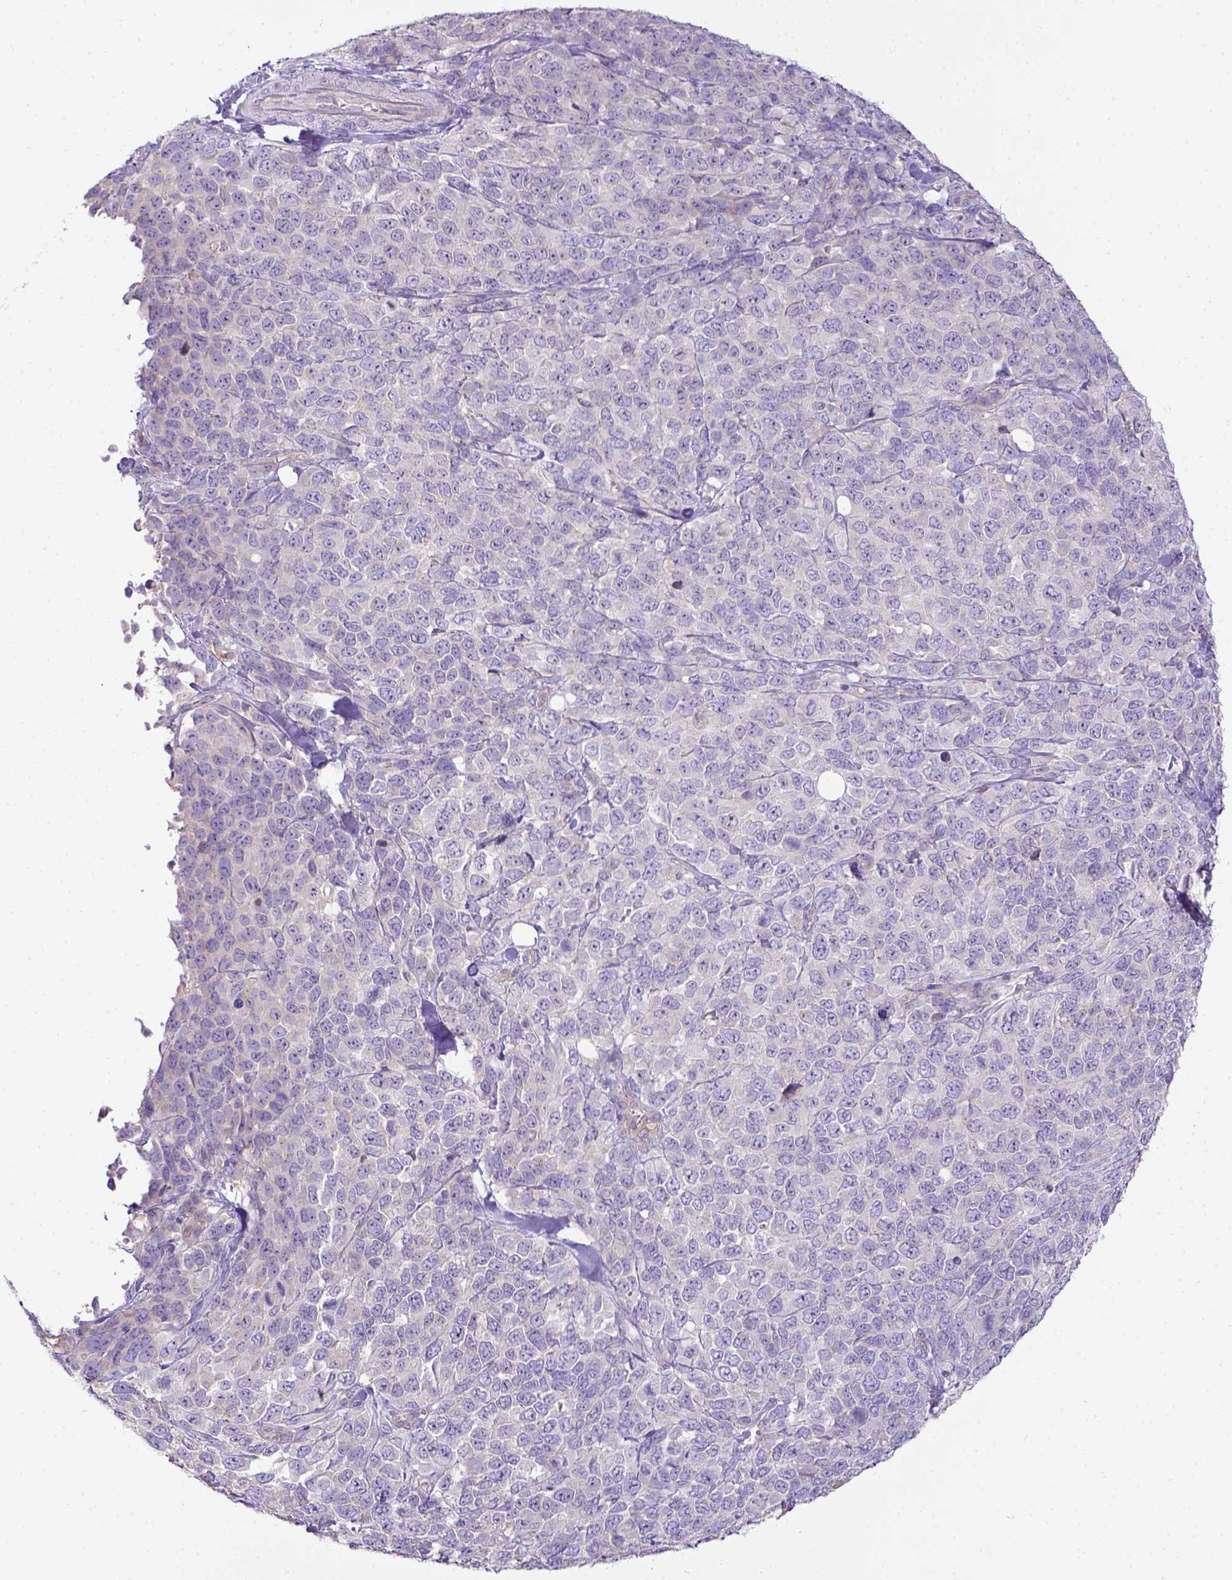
{"staining": {"intensity": "negative", "quantity": "none", "location": "none"}, "tissue": "melanoma", "cell_type": "Tumor cells", "image_type": "cancer", "snomed": [{"axis": "morphology", "description": "Malignant melanoma, Metastatic site"}, {"axis": "topography", "description": "Skin"}], "caption": "Immunohistochemistry image of neoplastic tissue: malignant melanoma (metastatic site) stained with DAB shows no significant protein staining in tumor cells.", "gene": "CD40", "patient": {"sex": "male", "age": 84}}